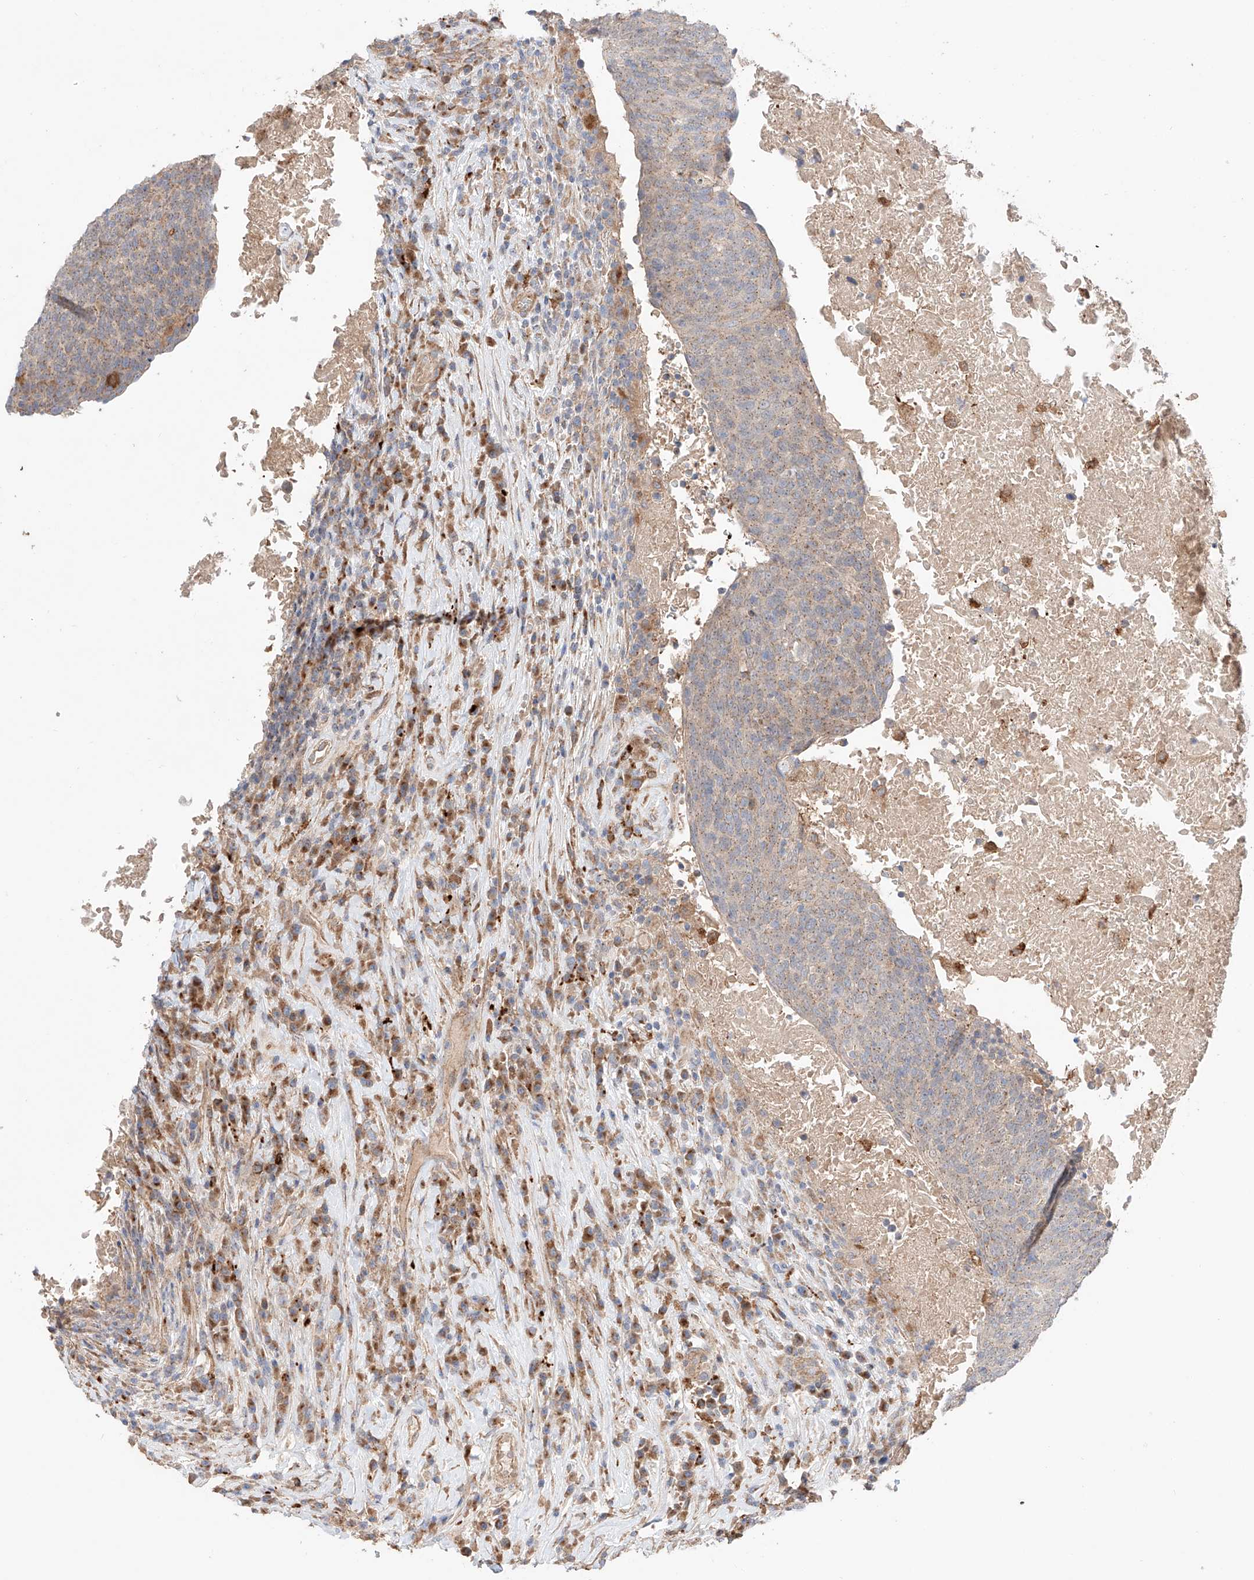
{"staining": {"intensity": "weak", "quantity": ">75%", "location": "cytoplasmic/membranous"}, "tissue": "head and neck cancer", "cell_type": "Tumor cells", "image_type": "cancer", "snomed": [{"axis": "morphology", "description": "Squamous cell carcinoma, NOS"}, {"axis": "morphology", "description": "Squamous cell carcinoma, metastatic, NOS"}, {"axis": "topography", "description": "Lymph node"}, {"axis": "topography", "description": "Head-Neck"}], "caption": "Brown immunohistochemical staining in human squamous cell carcinoma (head and neck) exhibits weak cytoplasmic/membranous positivity in about >75% of tumor cells.", "gene": "MOSPD1", "patient": {"sex": "male", "age": 62}}